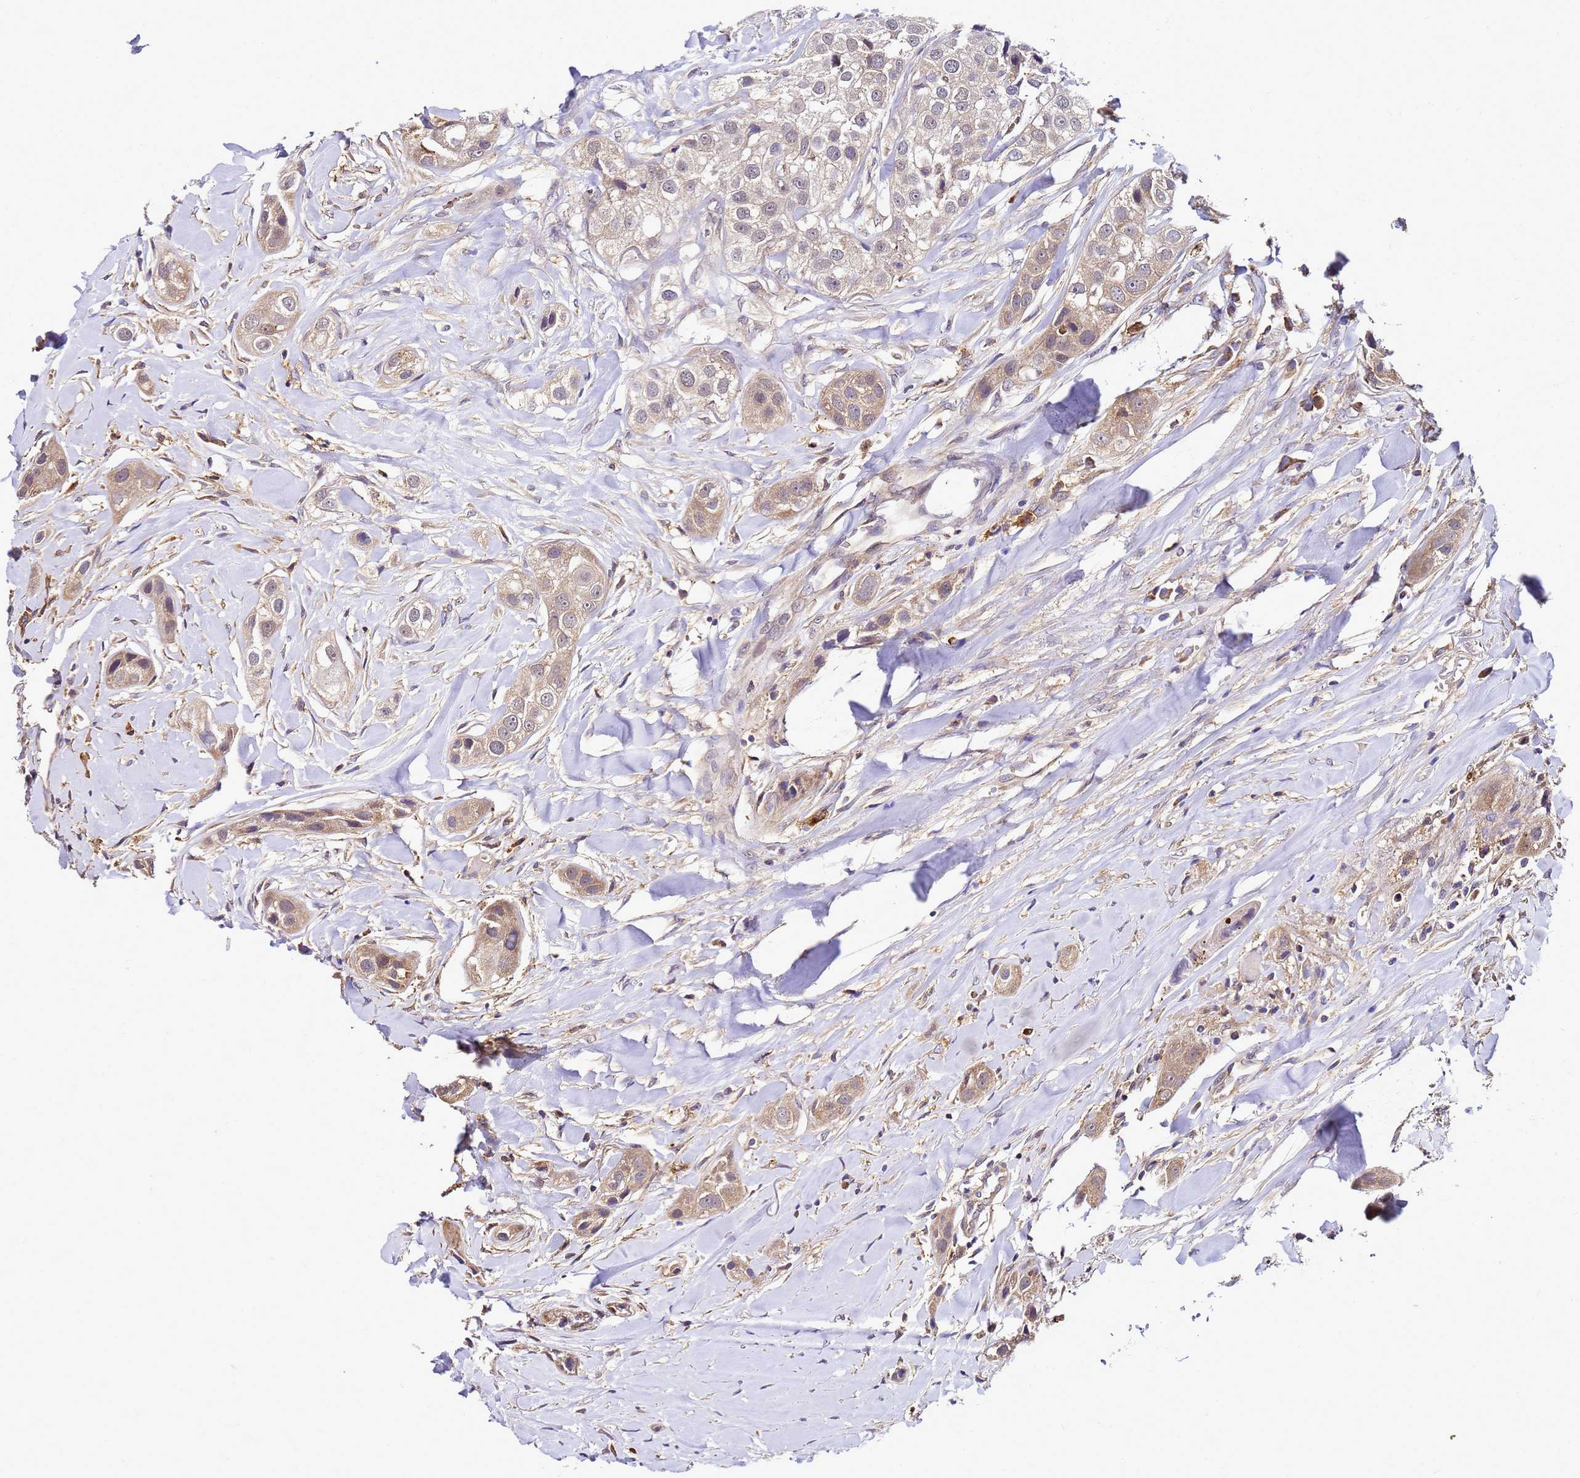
{"staining": {"intensity": "moderate", "quantity": "25%-75%", "location": "cytoplasmic/membranous"}, "tissue": "head and neck cancer", "cell_type": "Tumor cells", "image_type": "cancer", "snomed": [{"axis": "morphology", "description": "Normal tissue, NOS"}, {"axis": "morphology", "description": "Squamous cell carcinoma, NOS"}, {"axis": "topography", "description": "Skeletal muscle"}, {"axis": "topography", "description": "Head-Neck"}], "caption": "Human head and neck cancer stained with a brown dye reveals moderate cytoplasmic/membranous positive positivity in about 25%-75% of tumor cells.", "gene": "TRABD", "patient": {"sex": "male", "age": 51}}